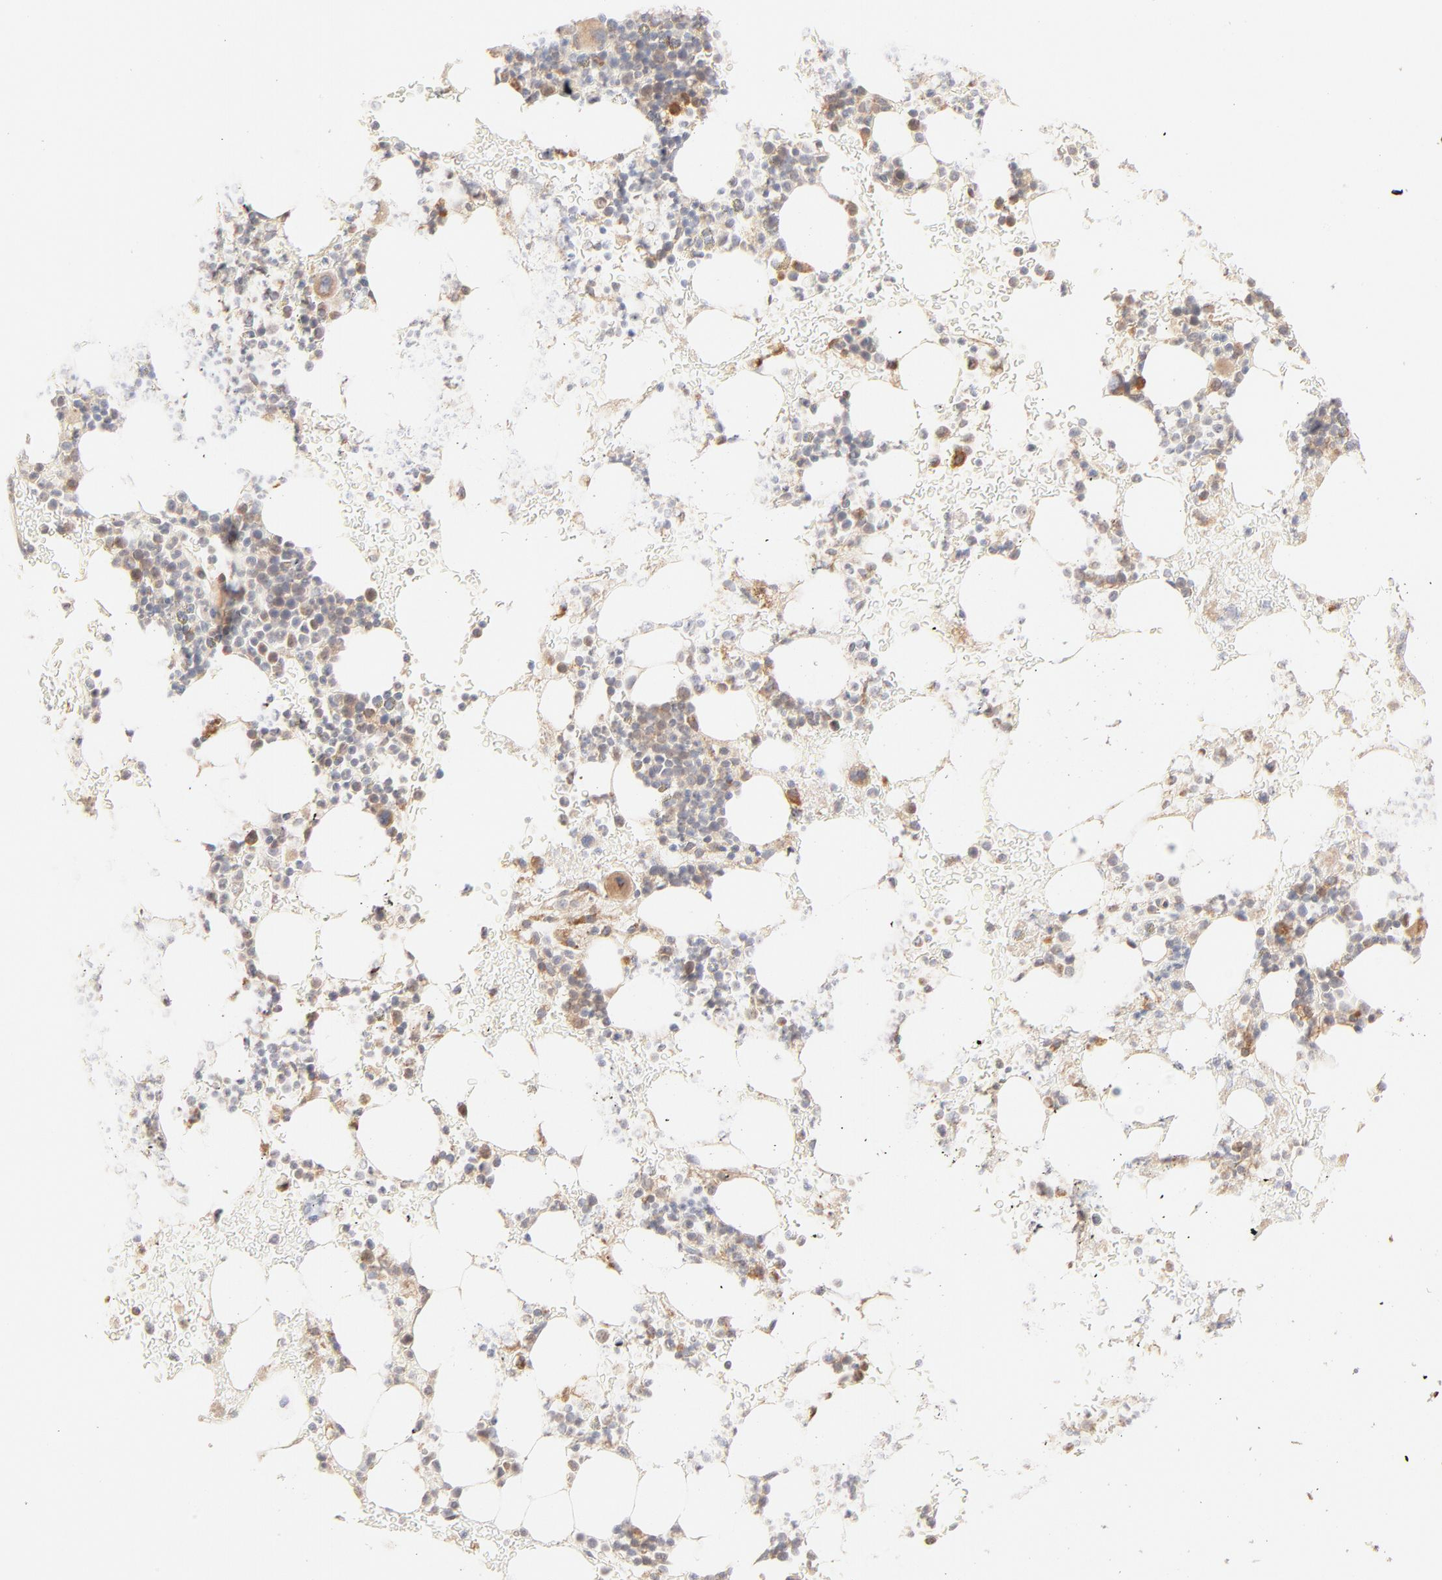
{"staining": {"intensity": "strong", "quantity": "<25%", "location": "cytoplasmic/membranous"}, "tissue": "bone marrow", "cell_type": "Hematopoietic cells", "image_type": "normal", "snomed": [{"axis": "morphology", "description": "Normal tissue, NOS"}, {"axis": "topography", "description": "Bone marrow"}], "caption": "Immunohistochemical staining of normal human bone marrow exhibits strong cytoplasmic/membranous protein staining in approximately <25% of hematopoietic cells. The staining was performed using DAB to visualize the protein expression in brown, while the nuclei were stained in blue with hematoxylin (Magnification: 20x).", "gene": "PARP12", "patient": {"sex": "male", "age": 17}}